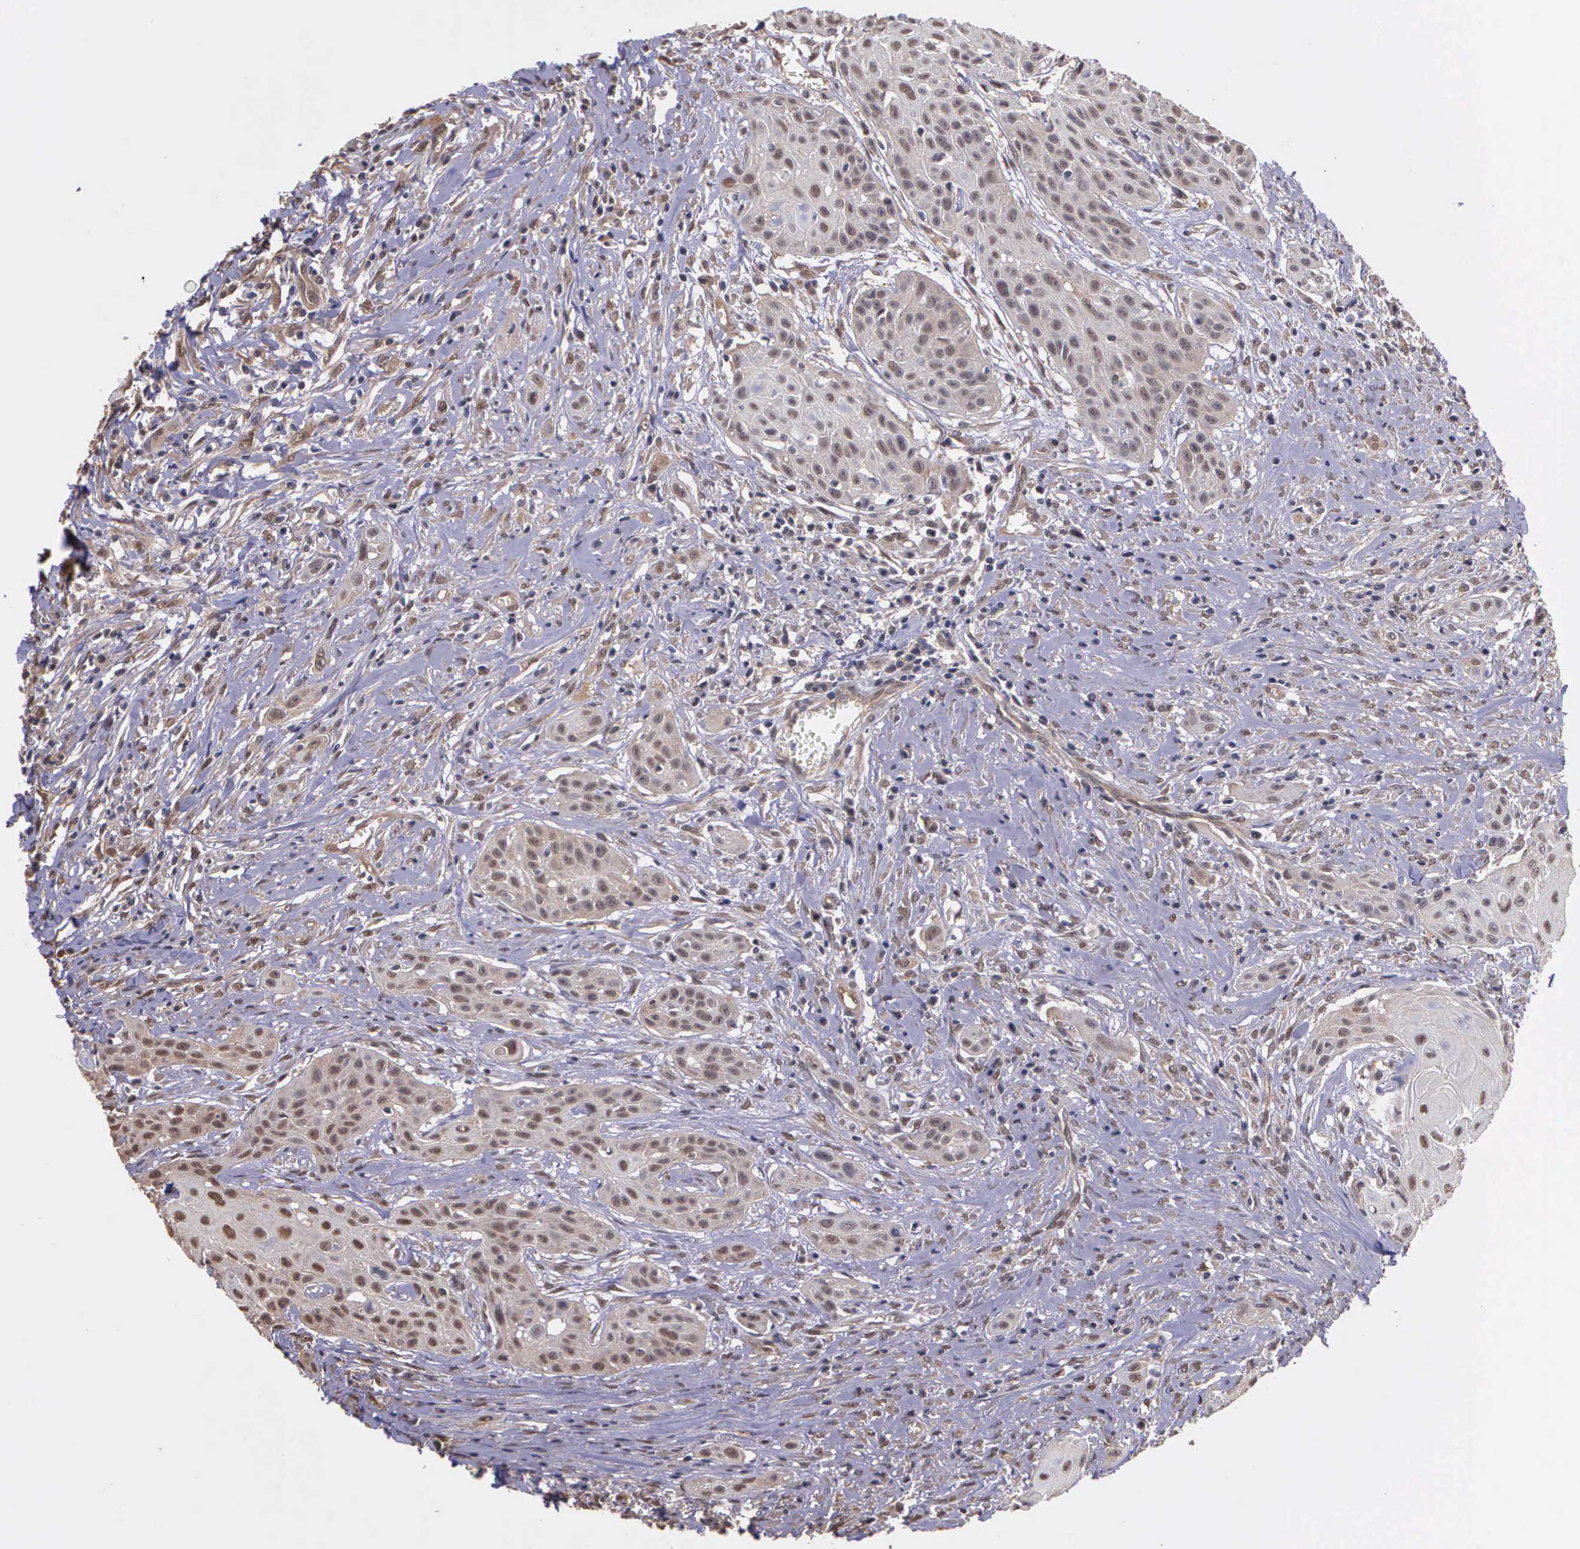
{"staining": {"intensity": "weak", "quantity": "25%-75%", "location": "cytoplasmic/membranous"}, "tissue": "head and neck cancer", "cell_type": "Tumor cells", "image_type": "cancer", "snomed": [{"axis": "morphology", "description": "Squamous cell carcinoma, NOS"}, {"axis": "morphology", "description": "Squamous cell carcinoma, metastatic, NOS"}, {"axis": "topography", "description": "Lymph node"}, {"axis": "topography", "description": "Salivary gland"}, {"axis": "topography", "description": "Head-Neck"}], "caption": "This image demonstrates squamous cell carcinoma (head and neck) stained with immunohistochemistry to label a protein in brown. The cytoplasmic/membranous of tumor cells show weak positivity for the protein. Nuclei are counter-stained blue.", "gene": "PSMC1", "patient": {"sex": "female", "age": 74}}